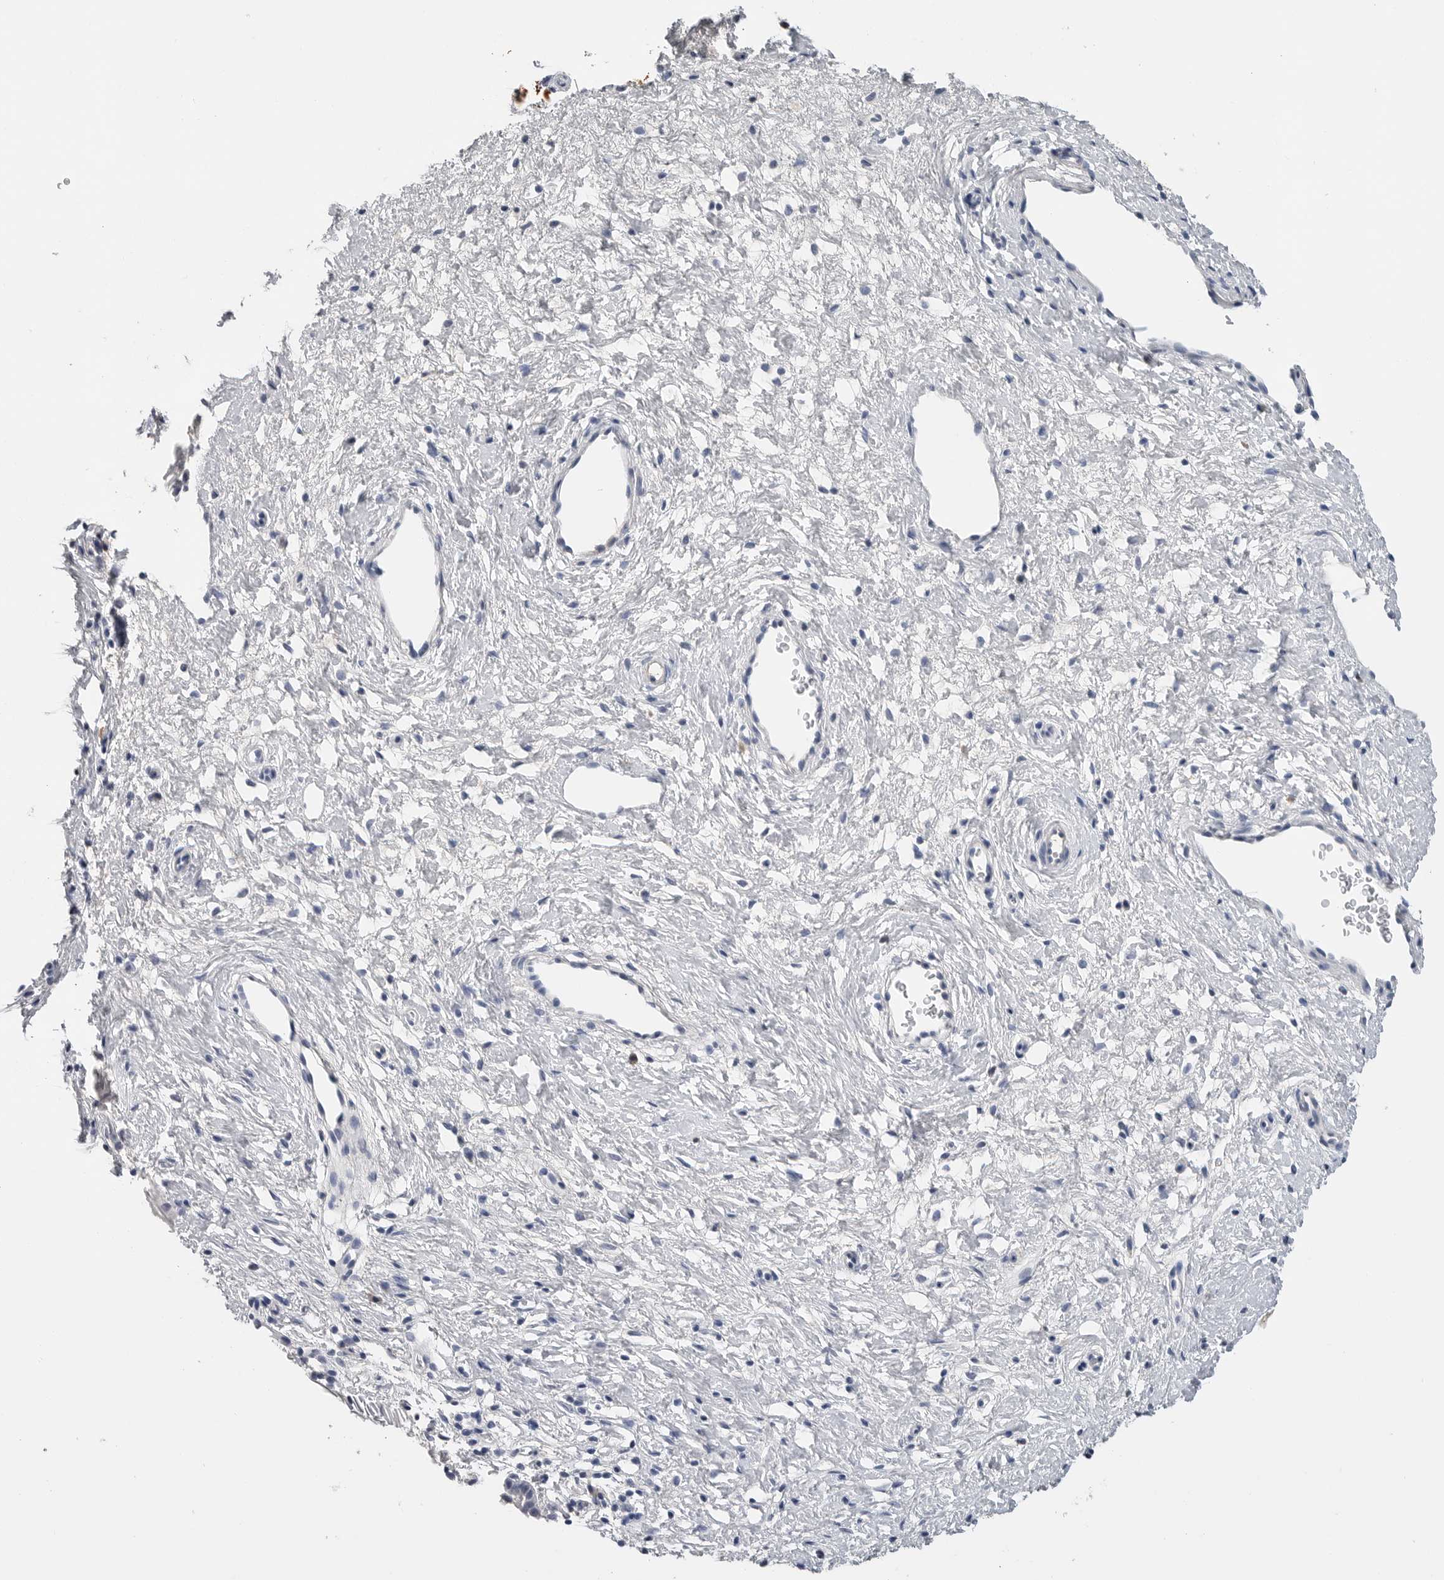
{"staining": {"intensity": "negative", "quantity": "none", "location": "none"}, "tissue": "cervix", "cell_type": "Glandular cells", "image_type": "normal", "snomed": [{"axis": "morphology", "description": "Normal tissue, NOS"}, {"axis": "topography", "description": "Cervix"}], "caption": "This is an IHC micrograph of benign cervix. There is no expression in glandular cells.", "gene": "FABP6", "patient": {"sex": "female", "age": 27}}